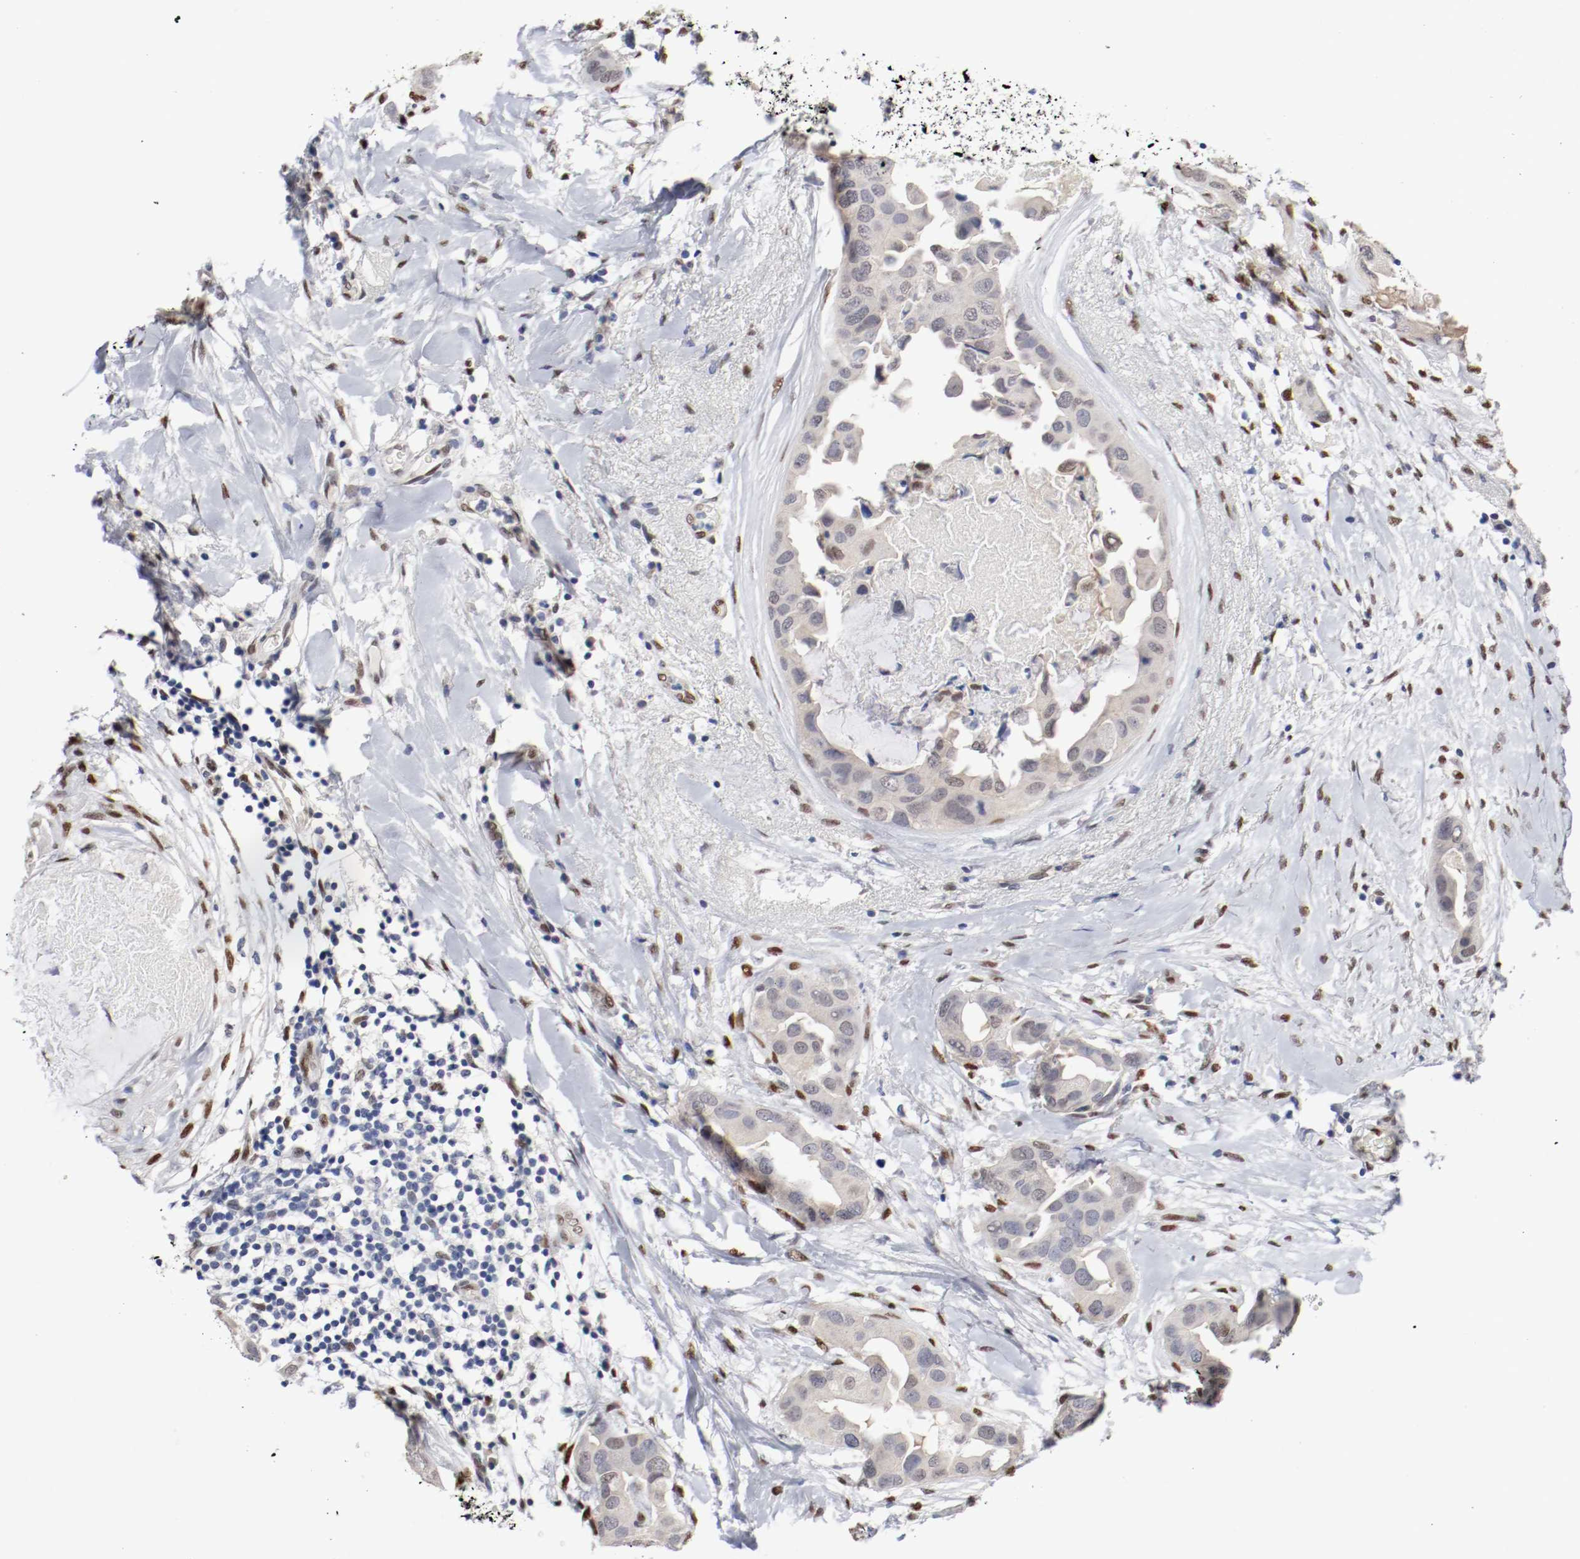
{"staining": {"intensity": "weak", "quantity": "<25%", "location": "cytoplasmic/membranous,nuclear"}, "tissue": "breast cancer", "cell_type": "Tumor cells", "image_type": "cancer", "snomed": [{"axis": "morphology", "description": "Duct carcinoma"}, {"axis": "topography", "description": "Breast"}], "caption": "Tumor cells are negative for protein expression in human breast cancer.", "gene": "FOSL2", "patient": {"sex": "female", "age": 40}}